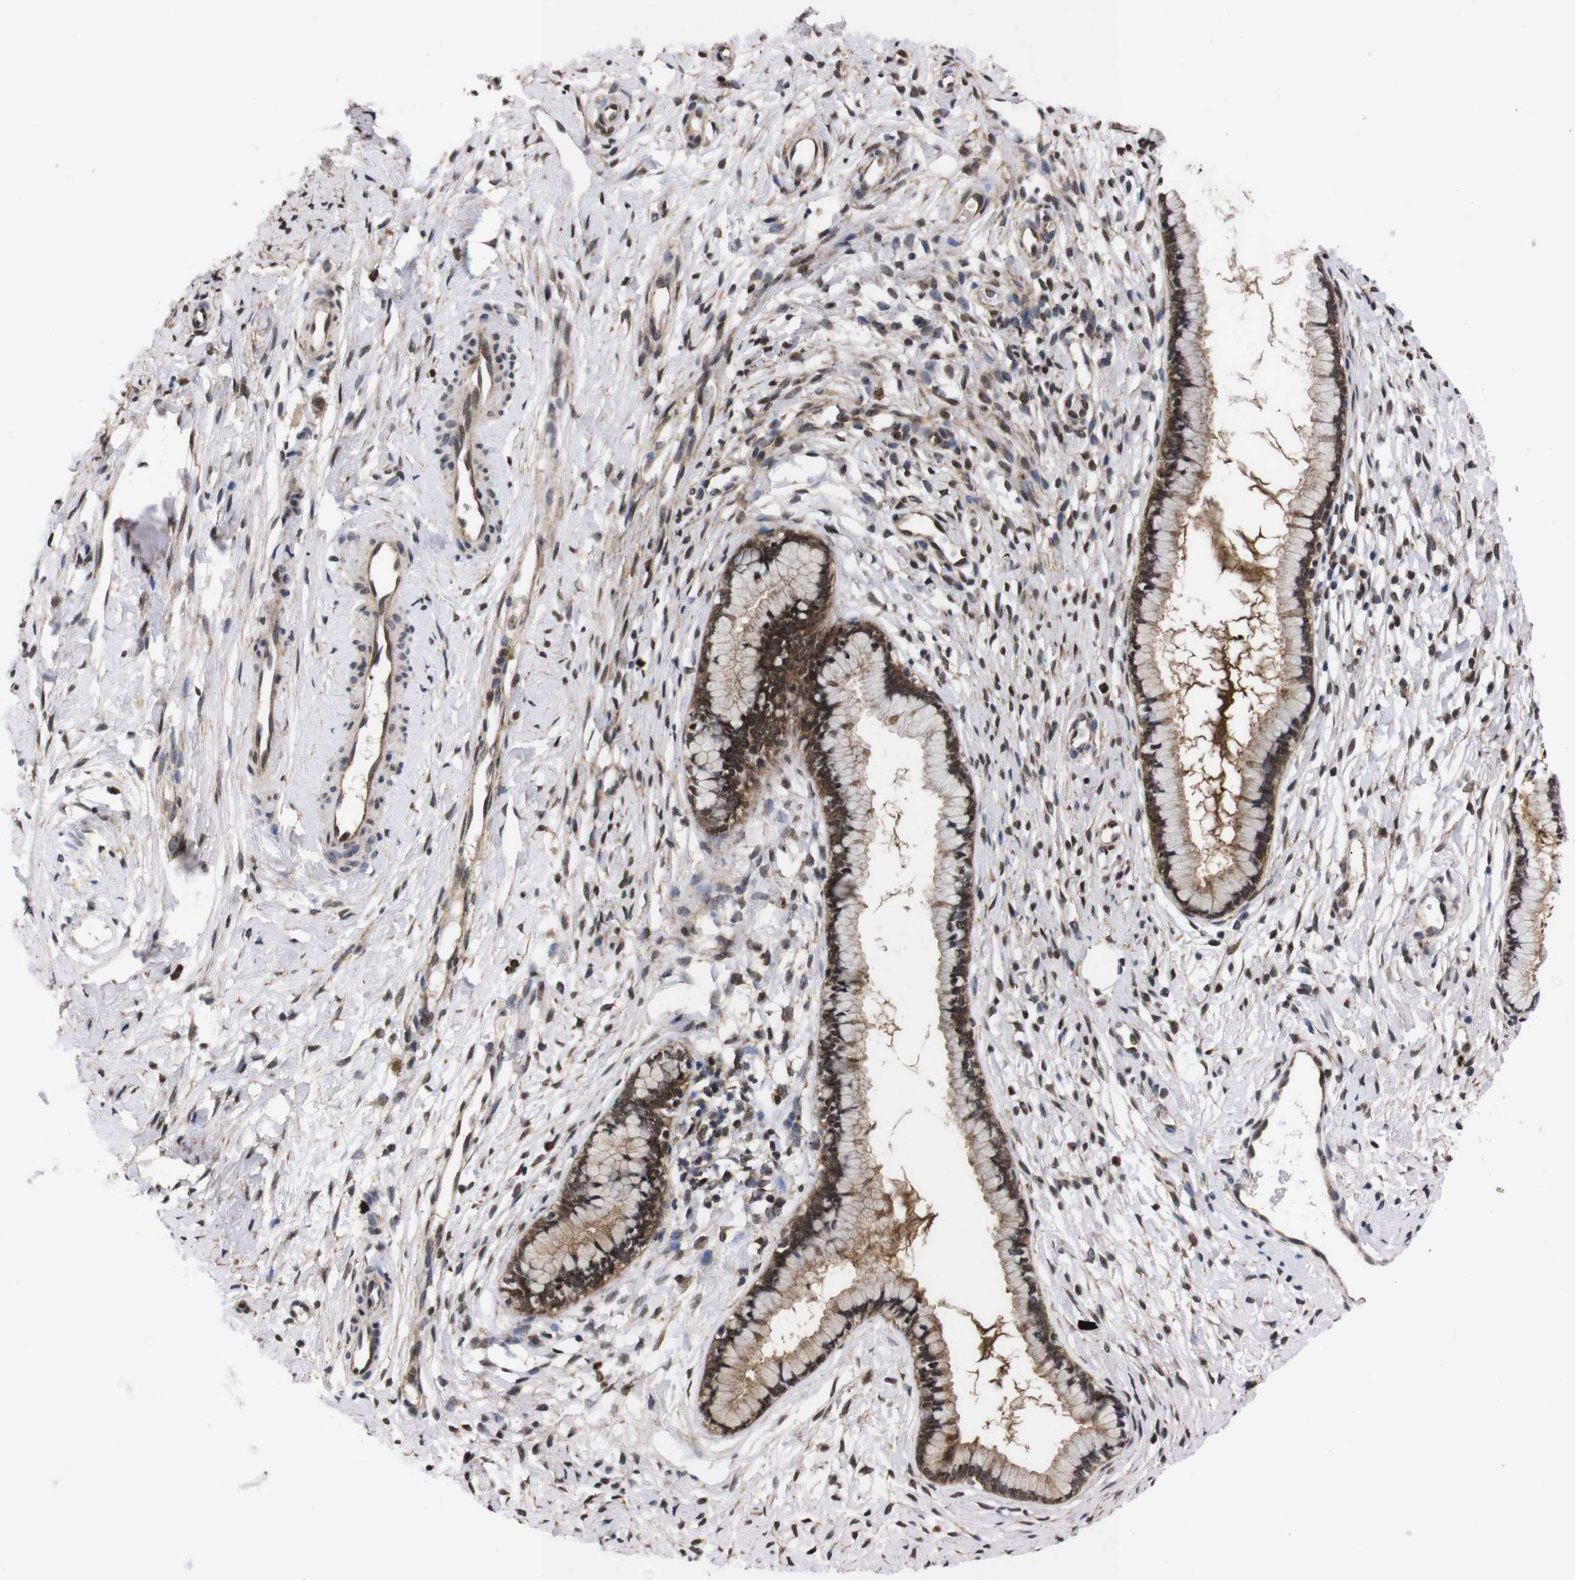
{"staining": {"intensity": "moderate", "quantity": ">75%", "location": "cytoplasmic/membranous,nuclear"}, "tissue": "cervix", "cell_type": "Glandular cells", "image_type": "normal", "snomed": [{"axis": "morphology", "description": "Normal tissue, NOS"}, {"axis": "topography", "description": "Cervix"}], "caption": "Immunohistochemical staining of normal human cervix shows medium levels of moderate cytoplasmic/membranous,nuclear expression in approximately >75% of glandular cells. (DAB (3,3'-diaminobenzidine) IHC, brown staining for protein, blue staining for nuclei).", "gene": "UBQLN2", "patient": {"sex": "female", "age": 65}}